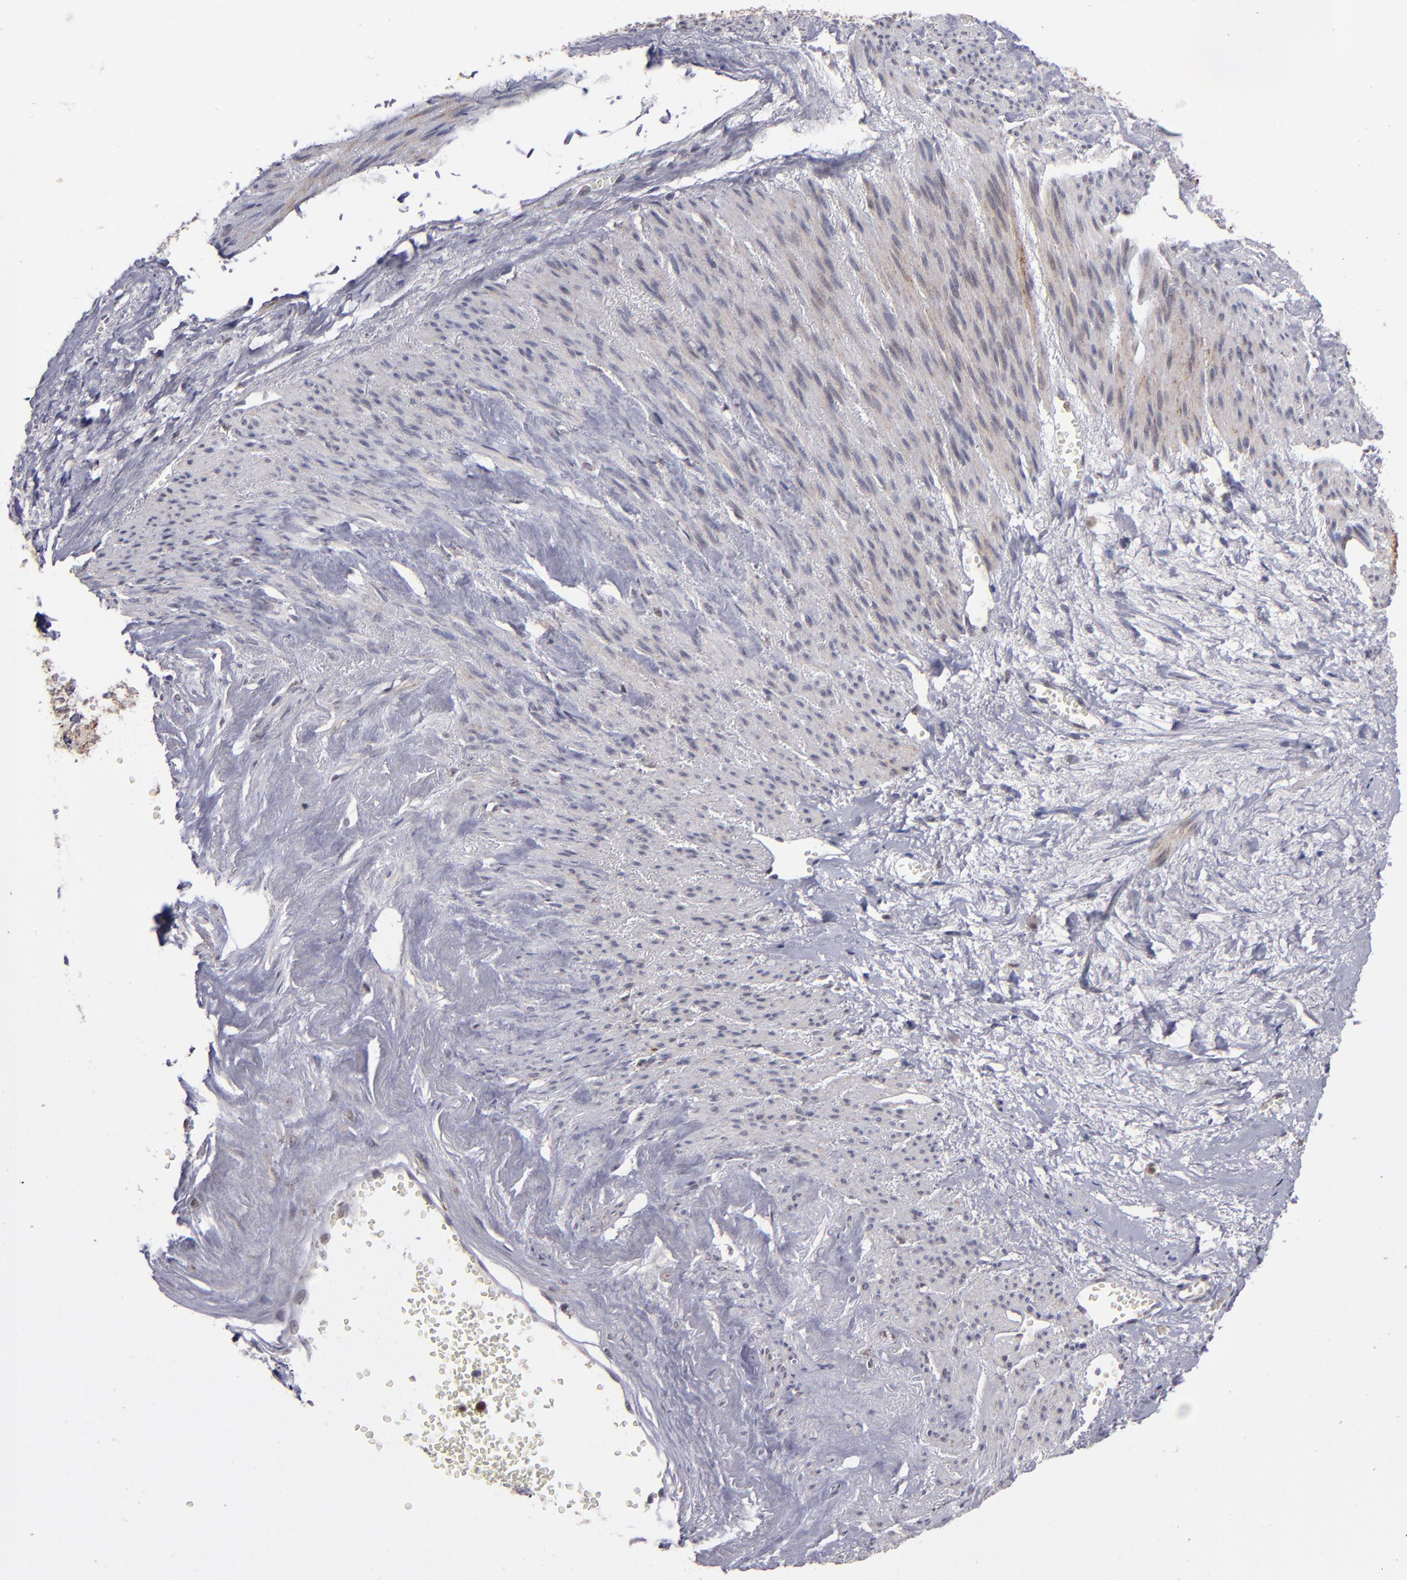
{"staining": {"intensity": "negative", "quantity": "none", "location": "none"}, "tissue": "endometrial cancer", "cell_type": "Tumor cells", "image_type": "cancer", "snomed": [{"axis": "morphology", "description": "Adenocarcinoma, NOS"}, {"axis": "topography", "description": "Endometrium"}], "caption": "Immunohistochemistry of human endometrial cancer (adenocarcinoma) exhibits no staining in tumor cells.", "gene": "RREB1", "patient": {"sex": "female", "age": 75}}